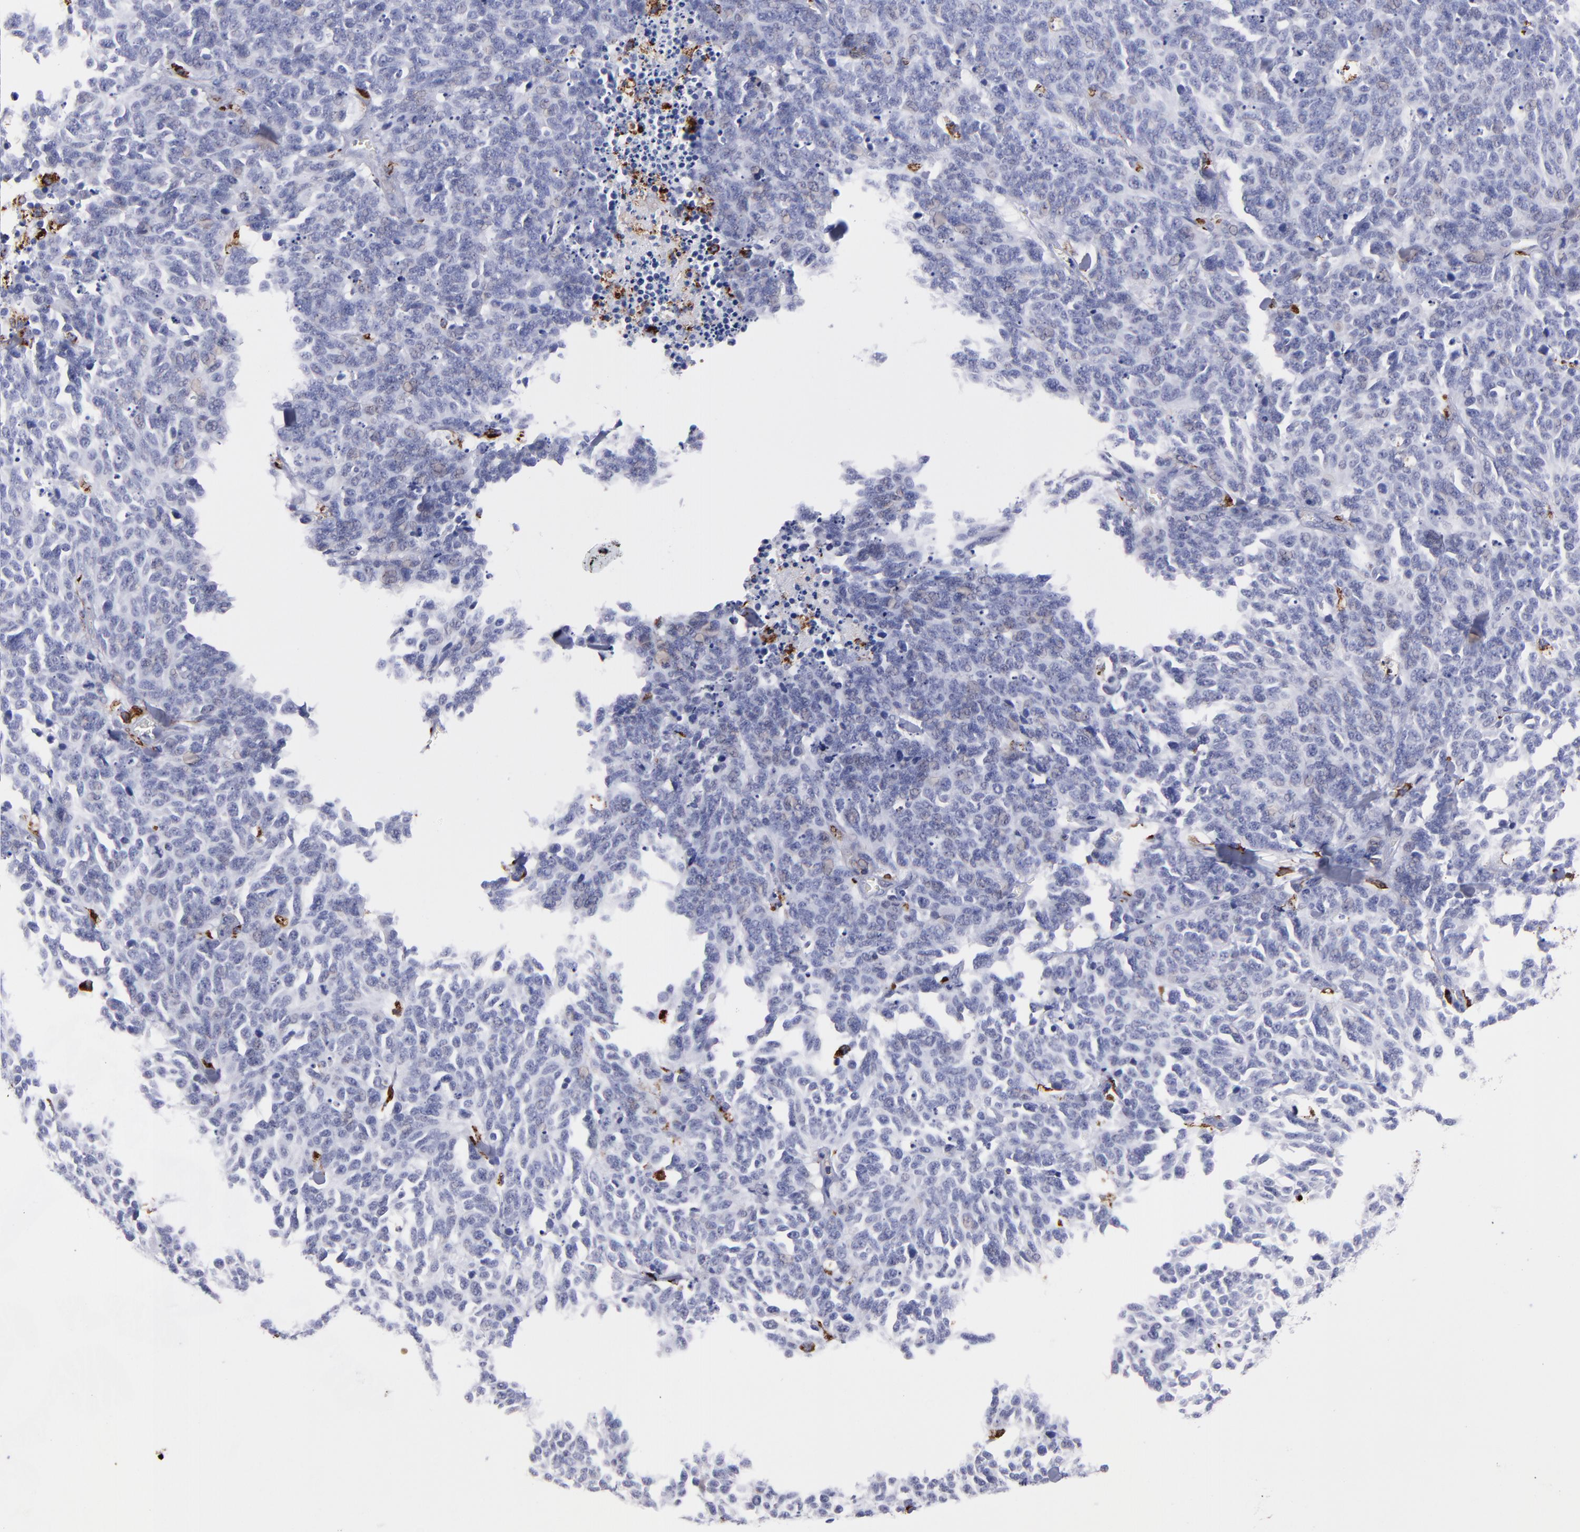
{"staining": {"intensity": "negative", "quantity": "none", "location": "none"}, "tissue": "lung cancer", "cell_type": "Tumor cells", "image_type": "cancer", "snomed": [{"axis": "morphology", "description": "Neoplasm, malignant, NOS"}, {"axis": "topography", "description": "Lung"}], "caption": "The photomicrograph shows no staining of tumor cells in lung malignant neoplasm. (DAB (3,3'-diaminobenzidine) immunohistochemistry (IHC) with hematoxylin counter stain).", "gene": "CTSS", "patient": {"sex": "female", "age": 58}}